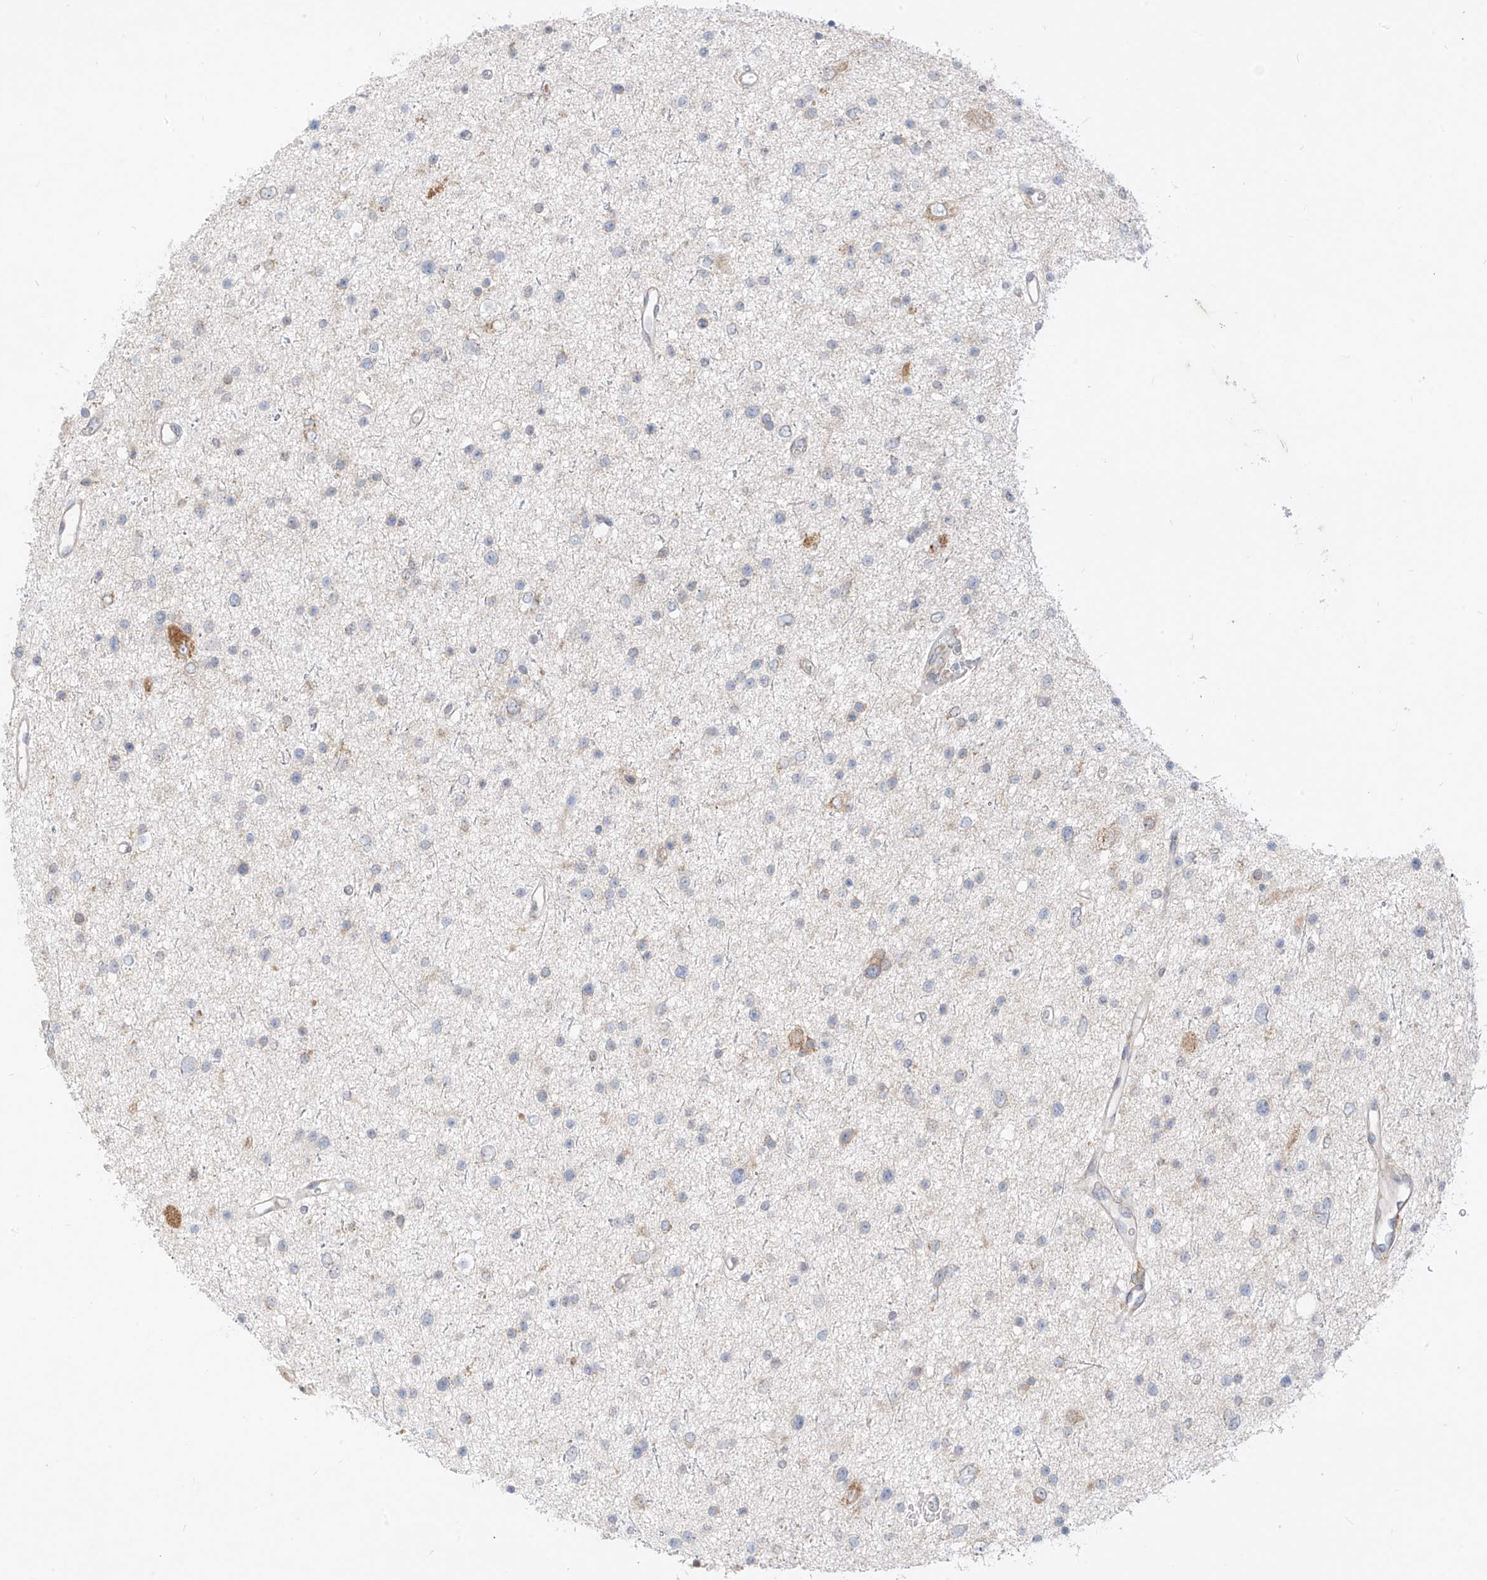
{"staining": {"intensity": "negative", "quantity": "none", "location": "none"}, "tissue": "glioma", "cell_type": "Tumor cells", "image_type": "cancer", "snomed": [{"axis": "morphology", "description": "Glioma, malignant, Low grade"}, {"axis": "topography", "description": "Brain"}], "caption": "Glioma stained for a protein using IHC exhibits no expression tumor cells.", "gene": "STT3A", "patient": {"sex": "female", "age": 37}}